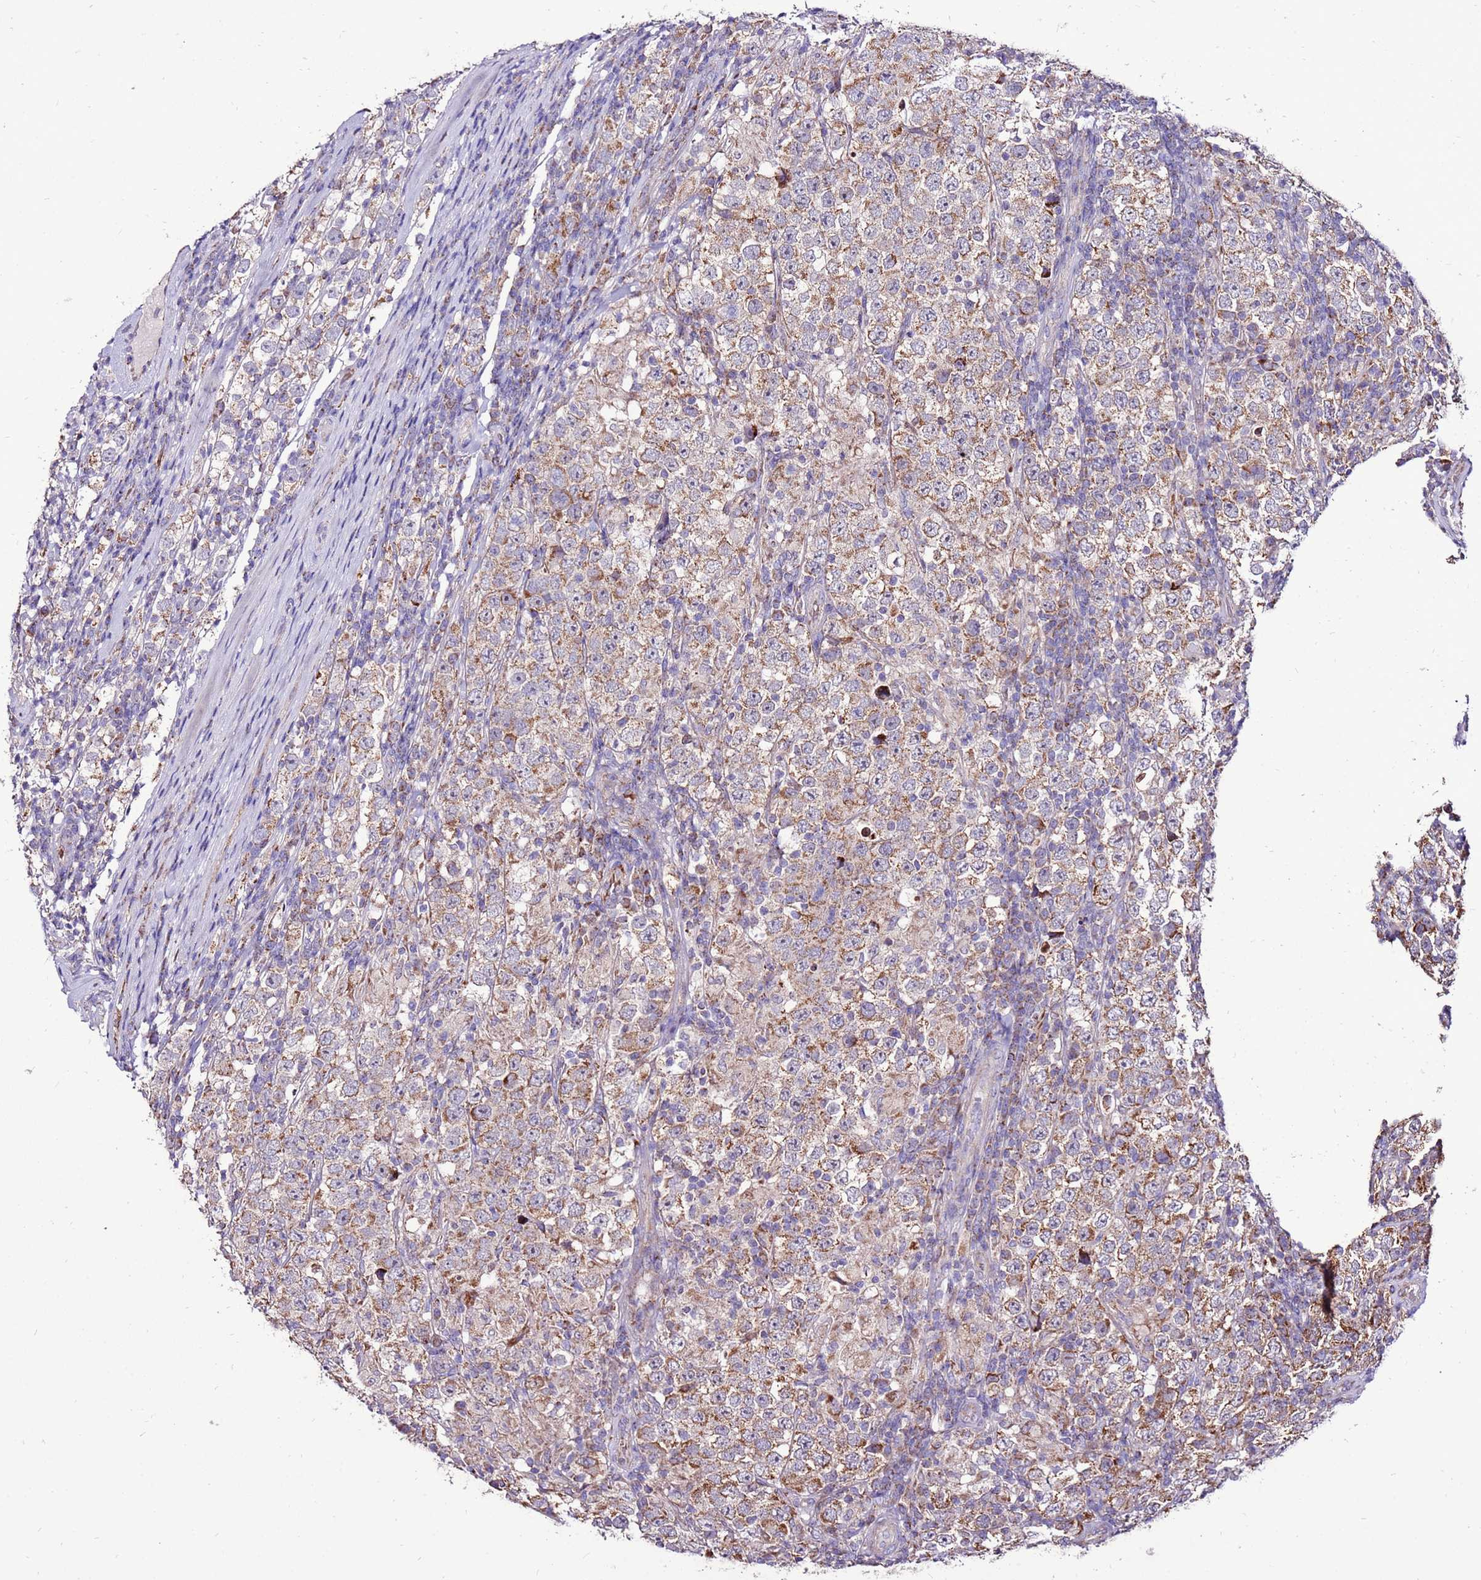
{"staining": {"intensity": "weak", "quantity": ">75%", "location": "cytoplasmic/membranous"}, "tissue": "testis cancer", "cell_type": "Tumor cells", "image_type": "cancer", "snomed": [{"axis": "morphology", "description": "Normal tissue, NOS"}, {"axis": "morphology", "description": "Urothelial carcinoma, High grade"}, {"axis": "morphology", "description": "Seminoma, NOS"}, {"axis": "morphology", "description": "Carcinoma, Embryonal, NOS"}, {"axis": "topography", "description": "Urinary bladder"}, {"axis": "topography", "description": "Testis"}], "caption": "Testis cancer tissue demonstrates weak cytoplasmic/membranous staining in approximately >75% of tumor cells, visualized by immunohistochemistry.", "gene": "SPSB3", "patient": {"sex": "male", "age": 41}}